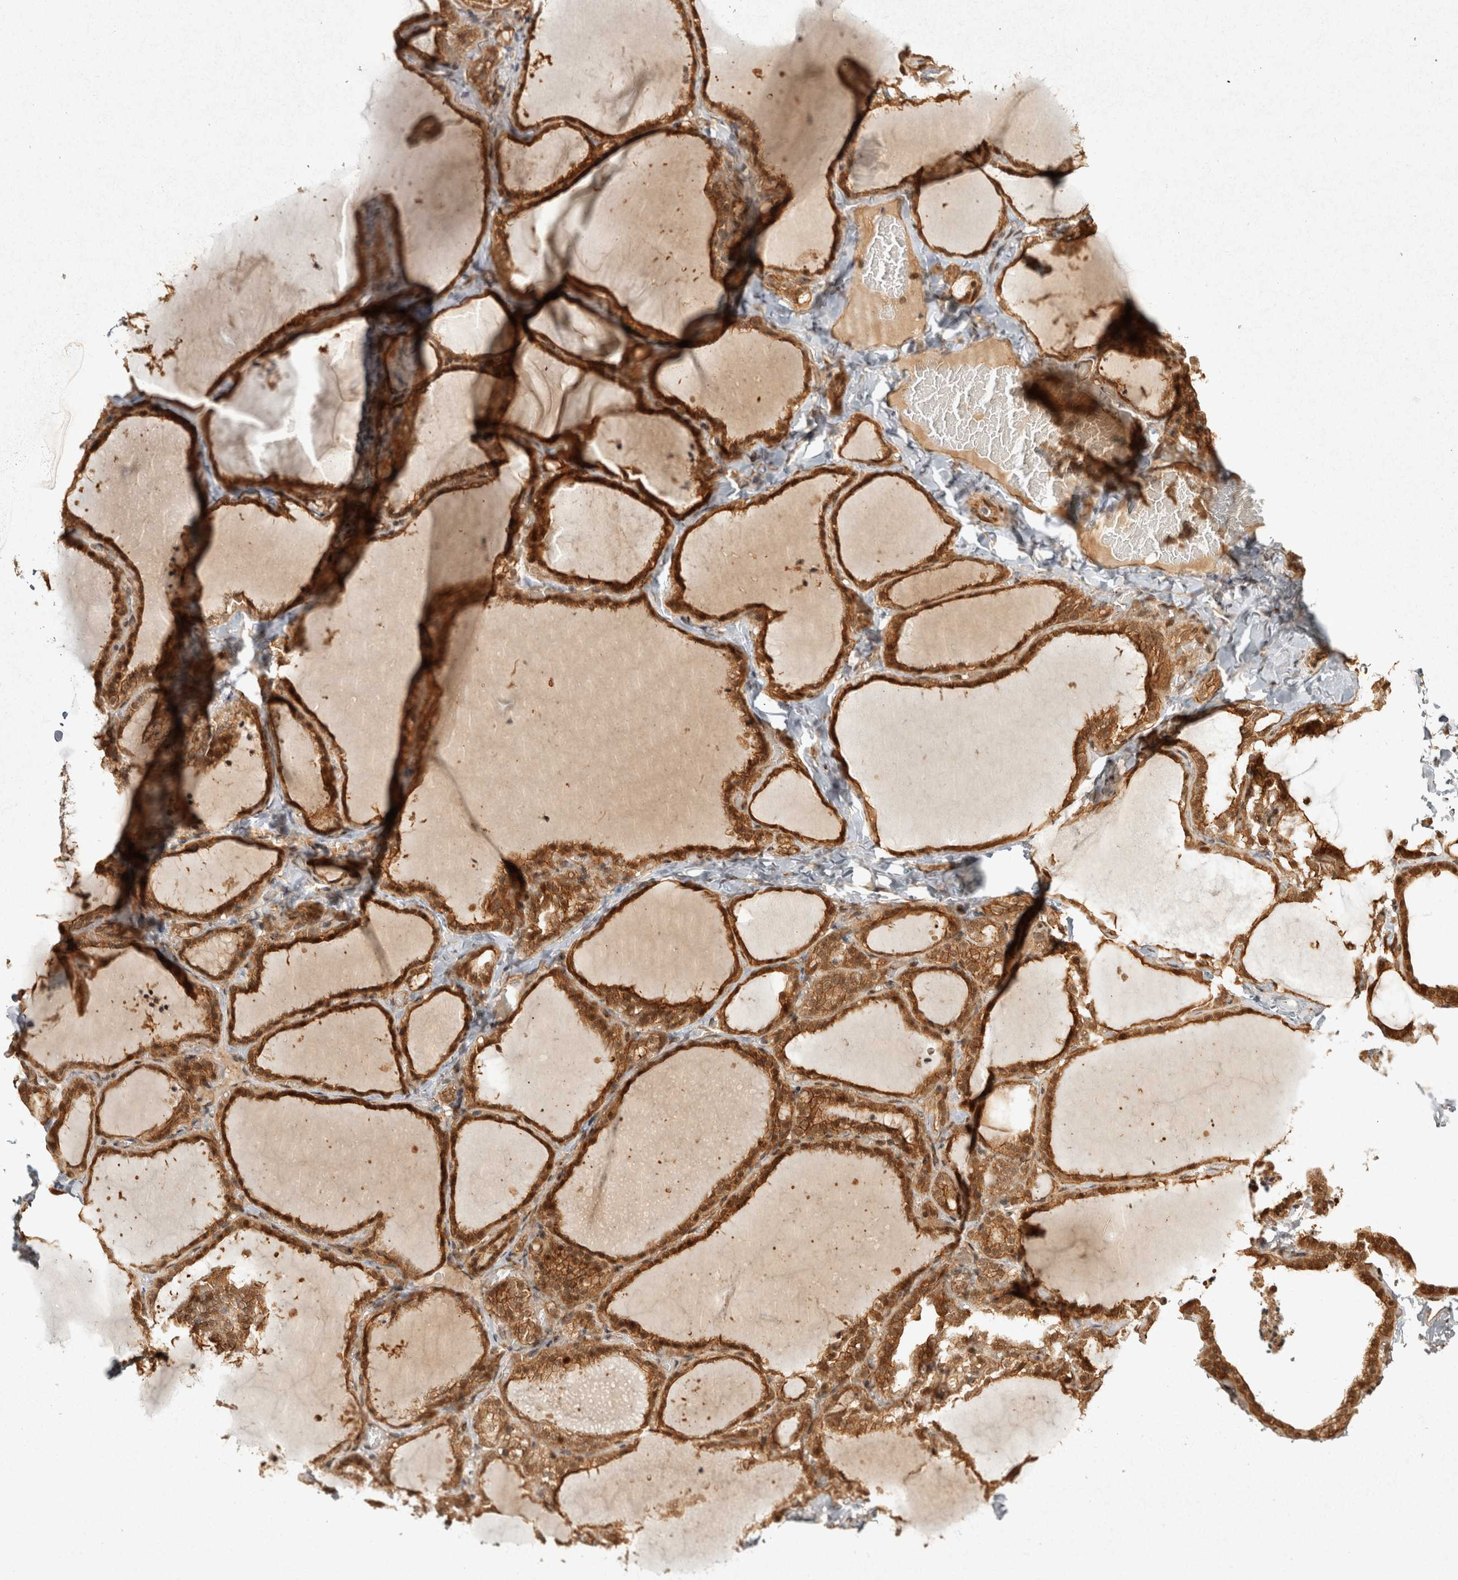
{"staining": {"intensity": "moderate", "quantity": ">75%", "location": "cytoplasmic/membranous"}, "tissue": "thyroid gland", "cell_type": "Glandular cells", "image_type": "normal", "snomed": [{"axis": "morphology", "description": "Normal tissue, NOS"}, {"axis": "topography", "description": "Thyroid gland"}], "caption": "Human thyroid gland stained for a protein (brown) reveals moderate cytoplasmic/membranous positive expression in approximately >75% of glandular cells.", "gene": "CAMSAP2", "patient": {"sex": "female", "age": 22}}